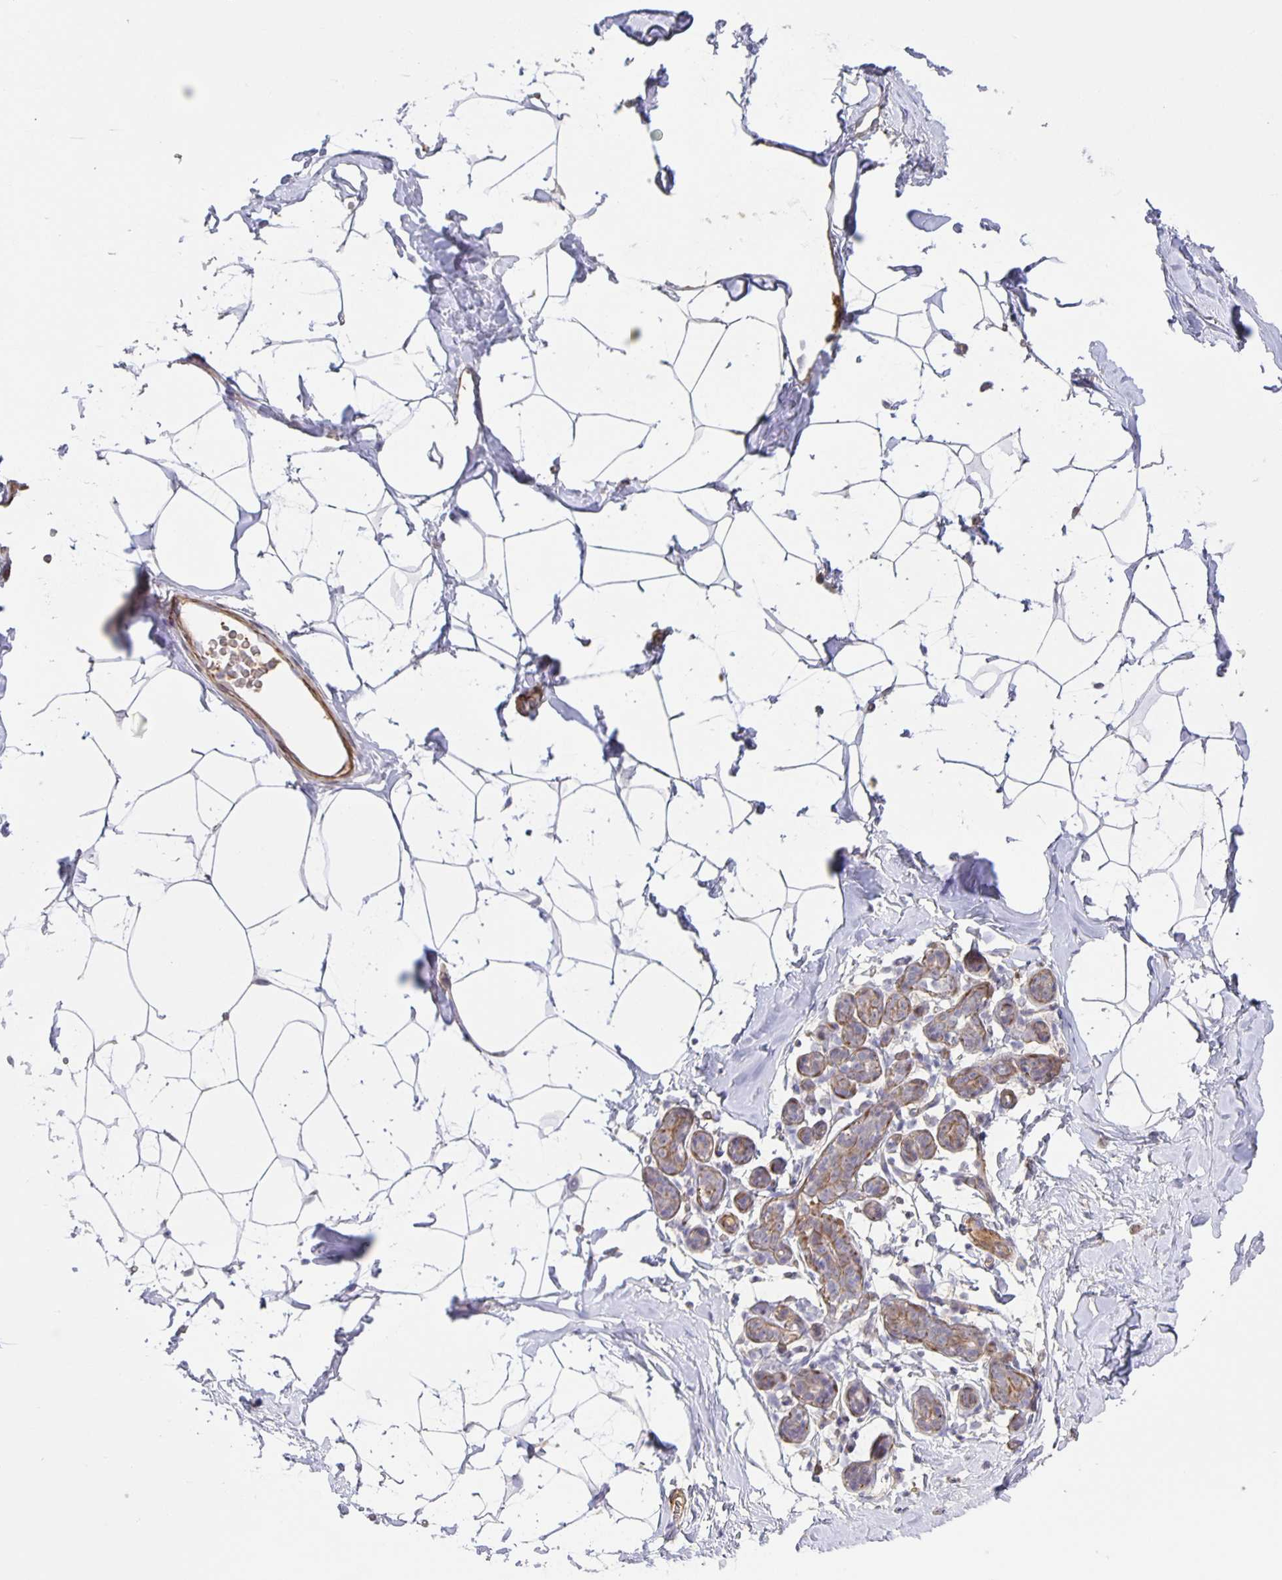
{"staining": {"intensity": "negative", "quantity": "none", "location": "none"}, "tissue": "breast", "cell_type": "Adipocytes", "image_type": "normal", "snomed": [{"axis": "morphology", "description": "Normal tissue, NOS"}, {"axis": "topography", "description": "Breast"}], "caption": "This is an immunohistochemistry (IHC) micrograph of benign breast. There is no staining in adipocytes.", "gene": "SRCIN1", "patient": {"sex": "female", "age": 32}}